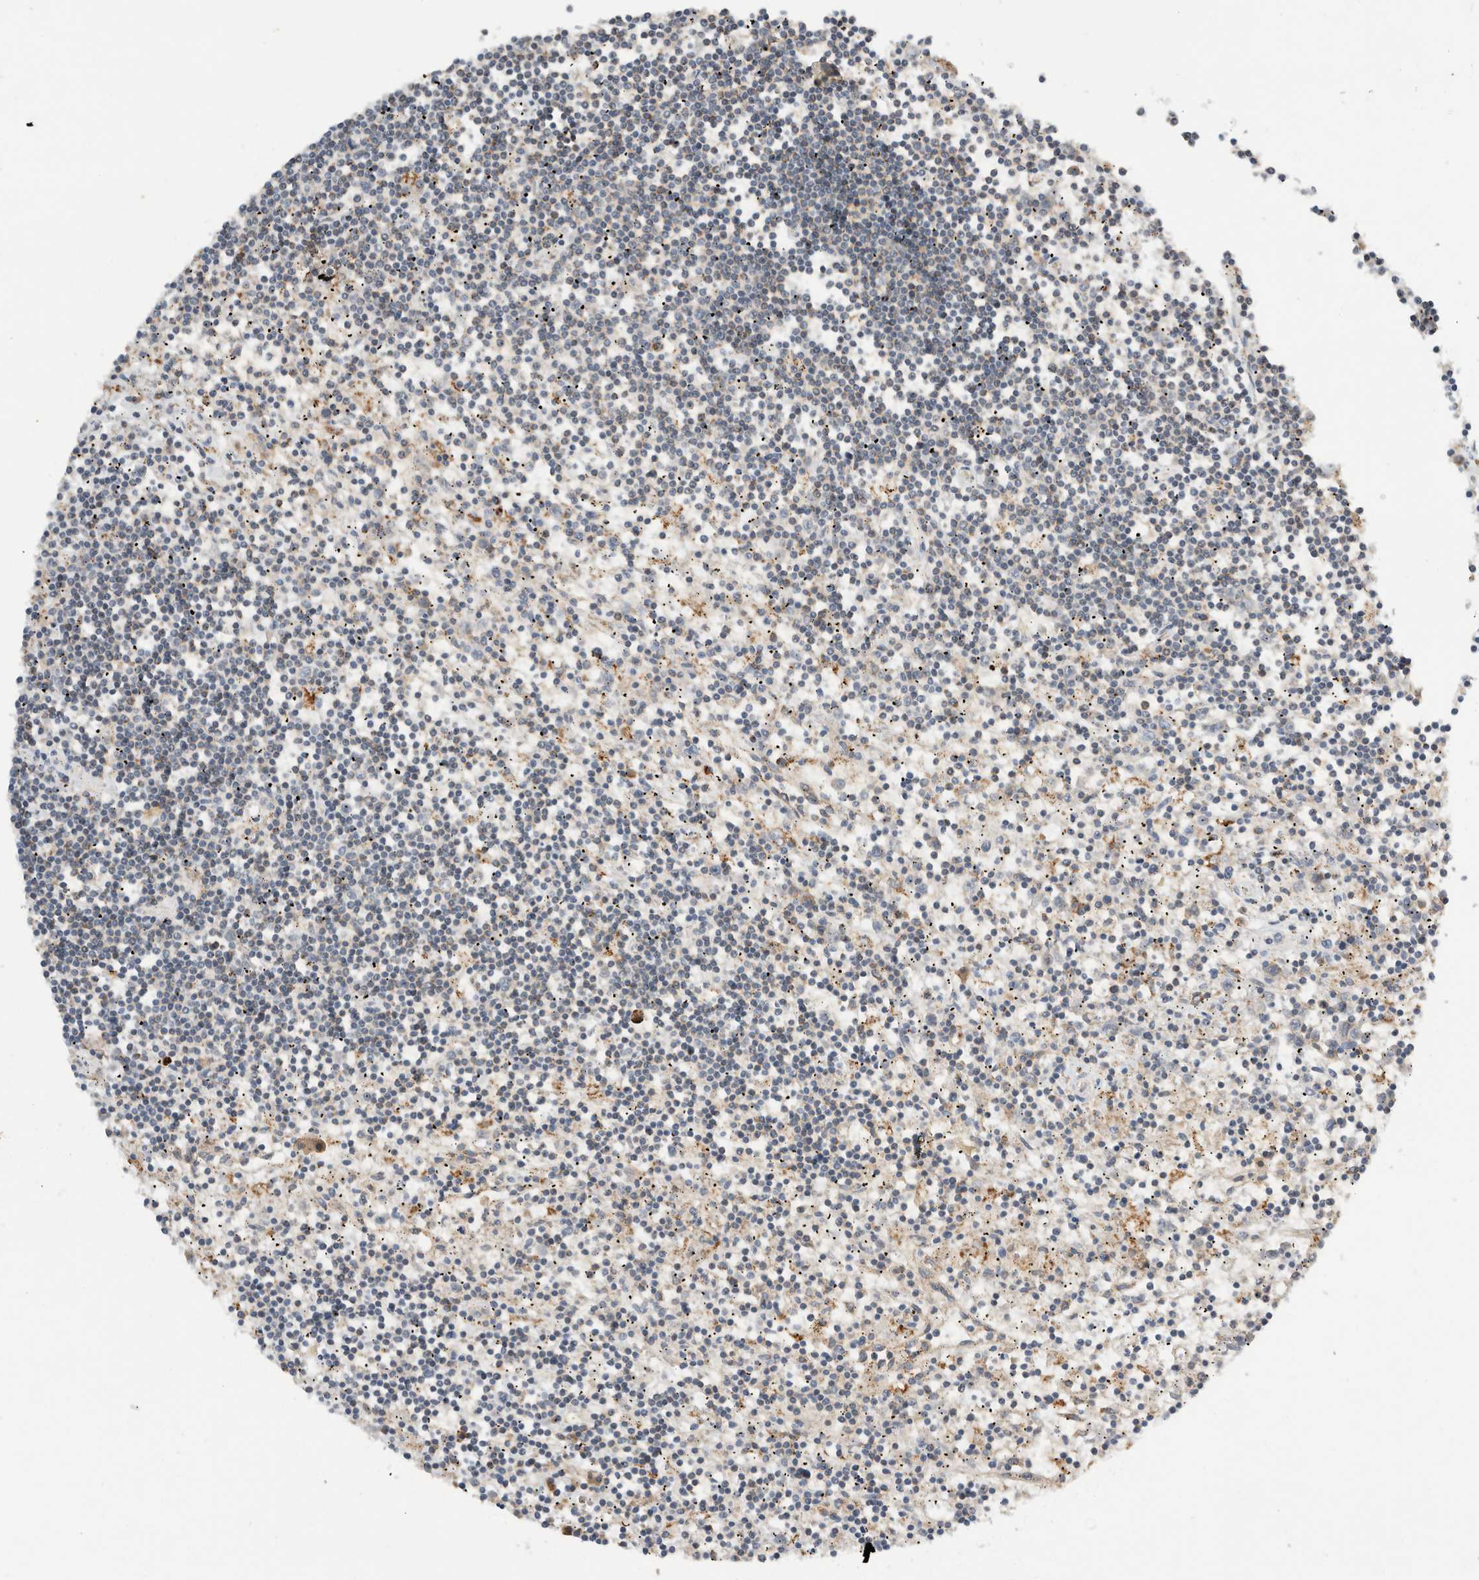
{"staining": {"intensity": "negative", "quantity": "none", "location": "none"}, "tissue": "lymphoma", "cell_type": "Tumor cells", "image_type": "cancer", "snomed": [{"axis": "morphology", "description": "Malignant lymphoma, non-Hodgkin's type, Low grade"}, {"axis": "topography", "description": "Spleen"}], "caption": "Immunohistochemical staining of malignant lymphoma, non-Hodgkin's type (low-grade) reveals no significant staining in tumor cells.", "gene": "AMPD1", "patient": {"sex": "male", "age": 76}}